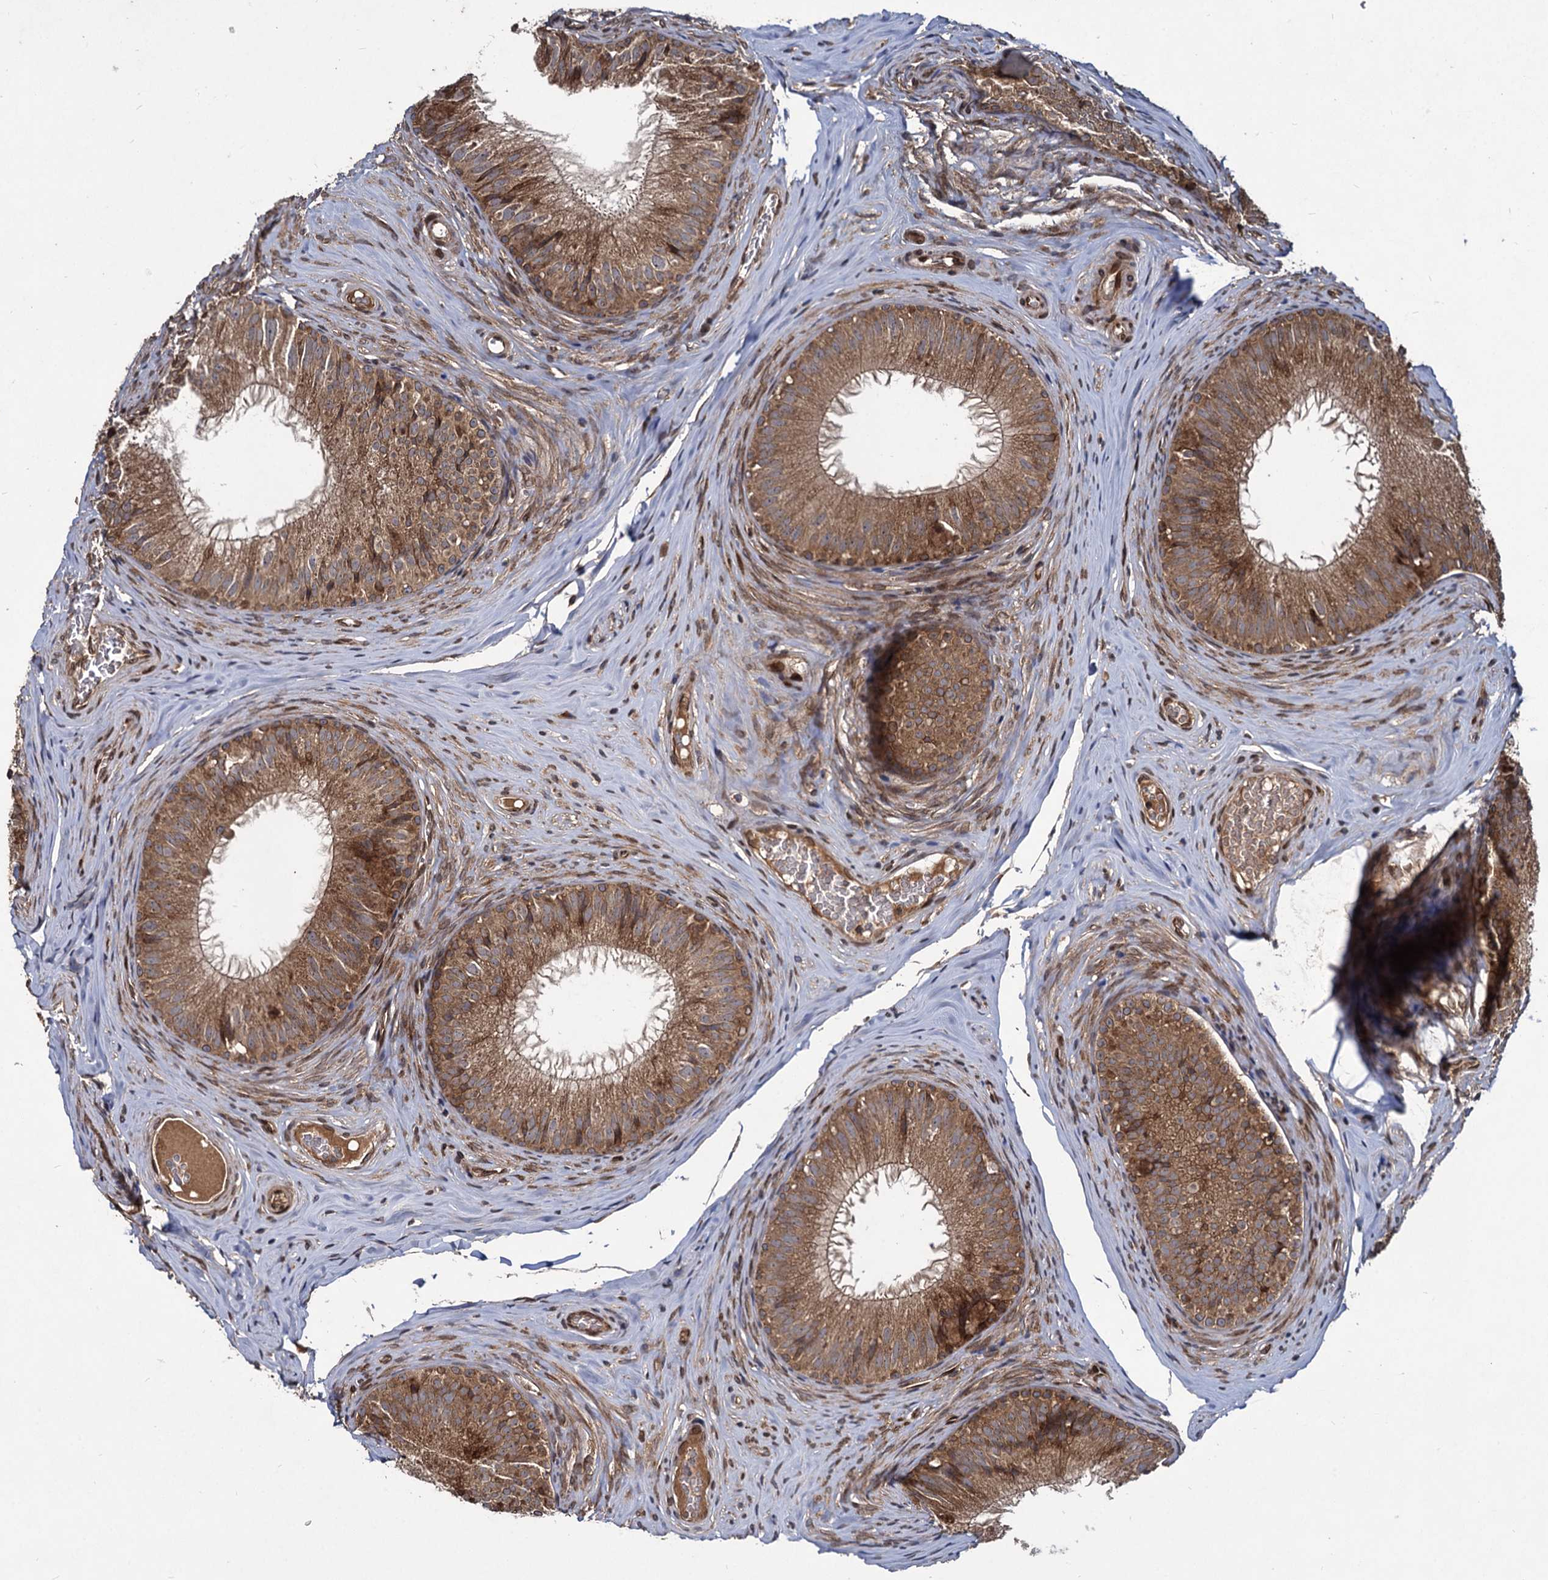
{"staining": {"intensity": "strong", "quantity": ">75%", "location": "cytoplasmic/membranous"}, "tissue": "epididymis", "cell_type": "Glandular cells", "image_type": "normal", "snomed": [{"axis": "morphology", "description": "Normal tissue, NOS"}, {"axis": "topography", "description": "Epididymis"}], "caption": "Immunohistochemistry photomicrograph of unremarkable epididymis: human epididymis stained using immunohistochemistry (IHC) displays high levels of strong protein expression localized specifically in the cytoplasmic/membranous of glandular cells, appearing as a cytoplasmic/membranous brown color.", "gene": "DCP1B", "patient": {"sex": "male", "age": 34}}